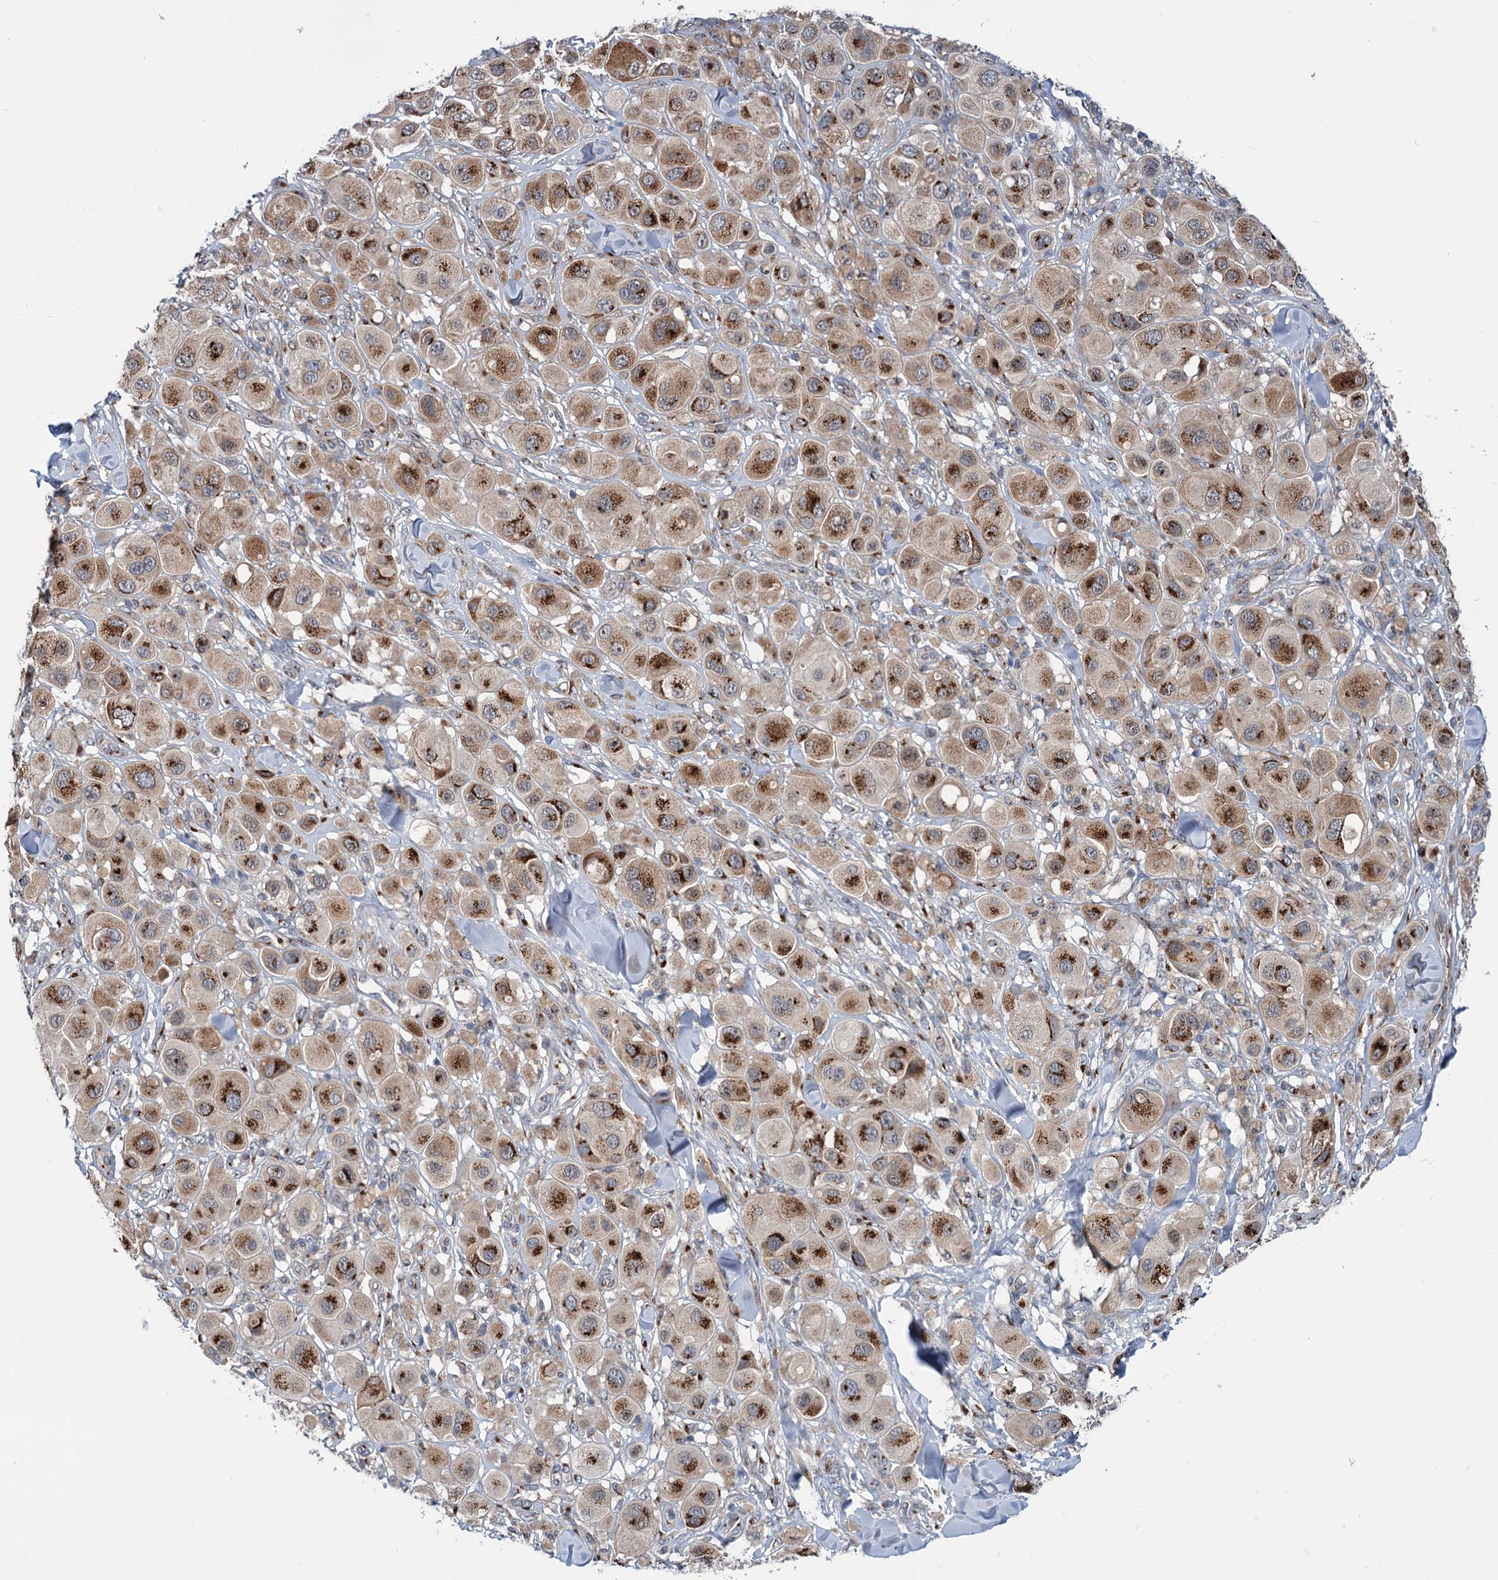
{"staining": {"intensity": "strong", "quantity": "25%-75%", "location": "cytoplasmic/membranous"}, "tissue": "melanoma", "cell_type": "Tumor cells", "image_type": "cancer", "snomed": [{"axis": "morphology", "description": "Malignant melanoma, Metastatic site"}, {"axis": "topography", "description": "Skin"}], "caption": "Tumor cells demonstrate high levels of strong cytoplasmic/membranous staining in approximately 25%-75% of cells in human malignant melanoma (metastatic site). (IHC, brightfield microscopy, high magnification).", "gene": "ELP4", "patient": {"sex": "male", "age": 41}}